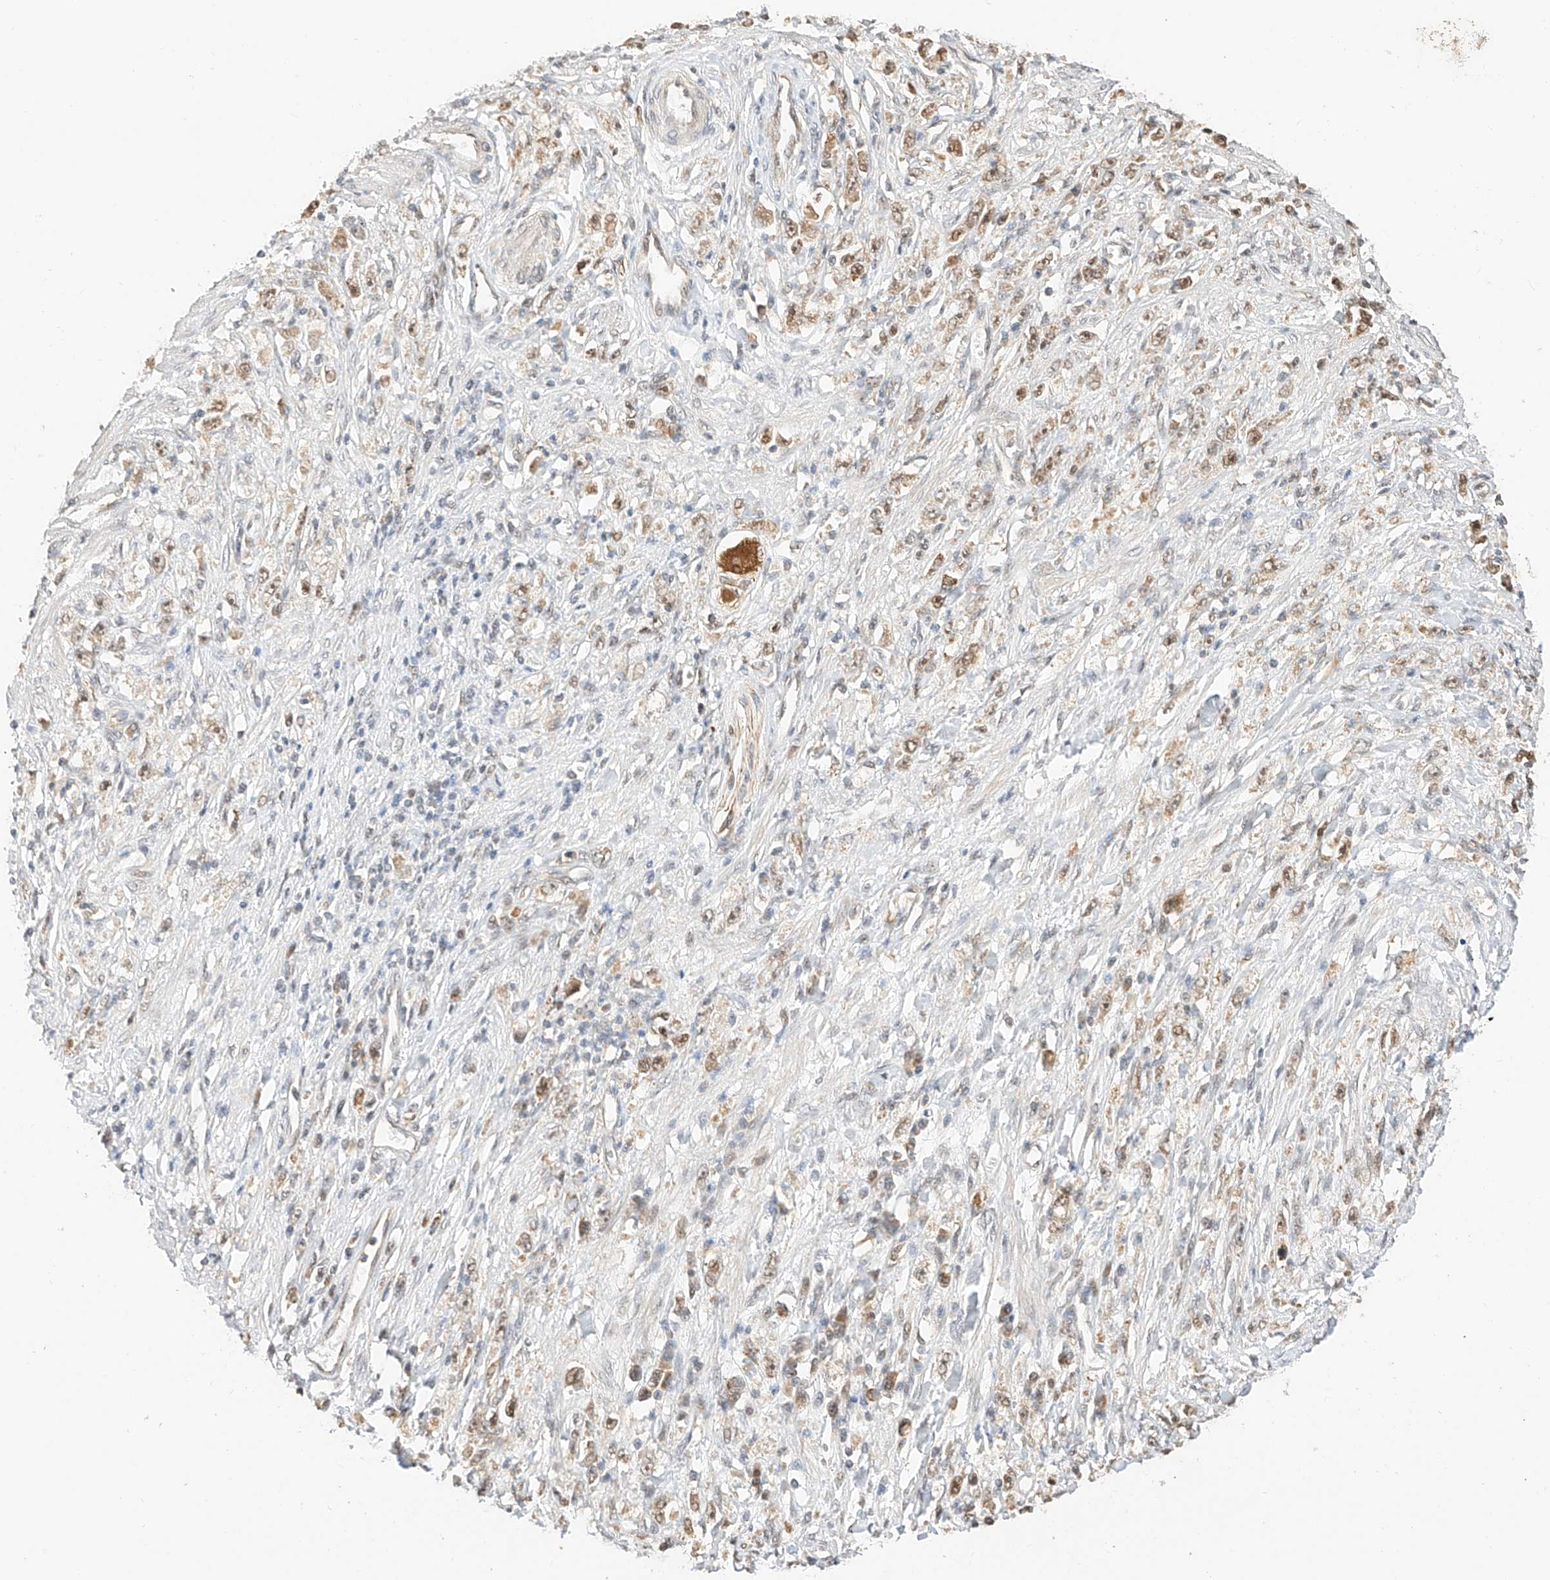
{"staining": {"intensity": "moderate", "quantity": ">75%", "location": "cytoplasmic/membranous,nuclear"}, "tissue": "stomach cancer", "cell_type": "Tumor cells", "image_type": "cancer", "snomed": [{"axis": "morphology", "description": "Adenocarcinoma, NOS"}, {"axis": "topography", "description": "Stomach"}], "caption": "Immunohistochemistry staining of adenocarcinoma (stomach), which reveals medium levels of moderate cytoplasmic/membranous and nuclear expression in approximately >75% of tumor cells indicating moderate cytoplasmic/membranous and nuclear protein expression. The staining was performed using DAB (brown) for protein detection and nuclei were counterstained in hematoxylin (blue).", "gene": "EIF4H", "patient": {"sex": "female", "age": 59}}